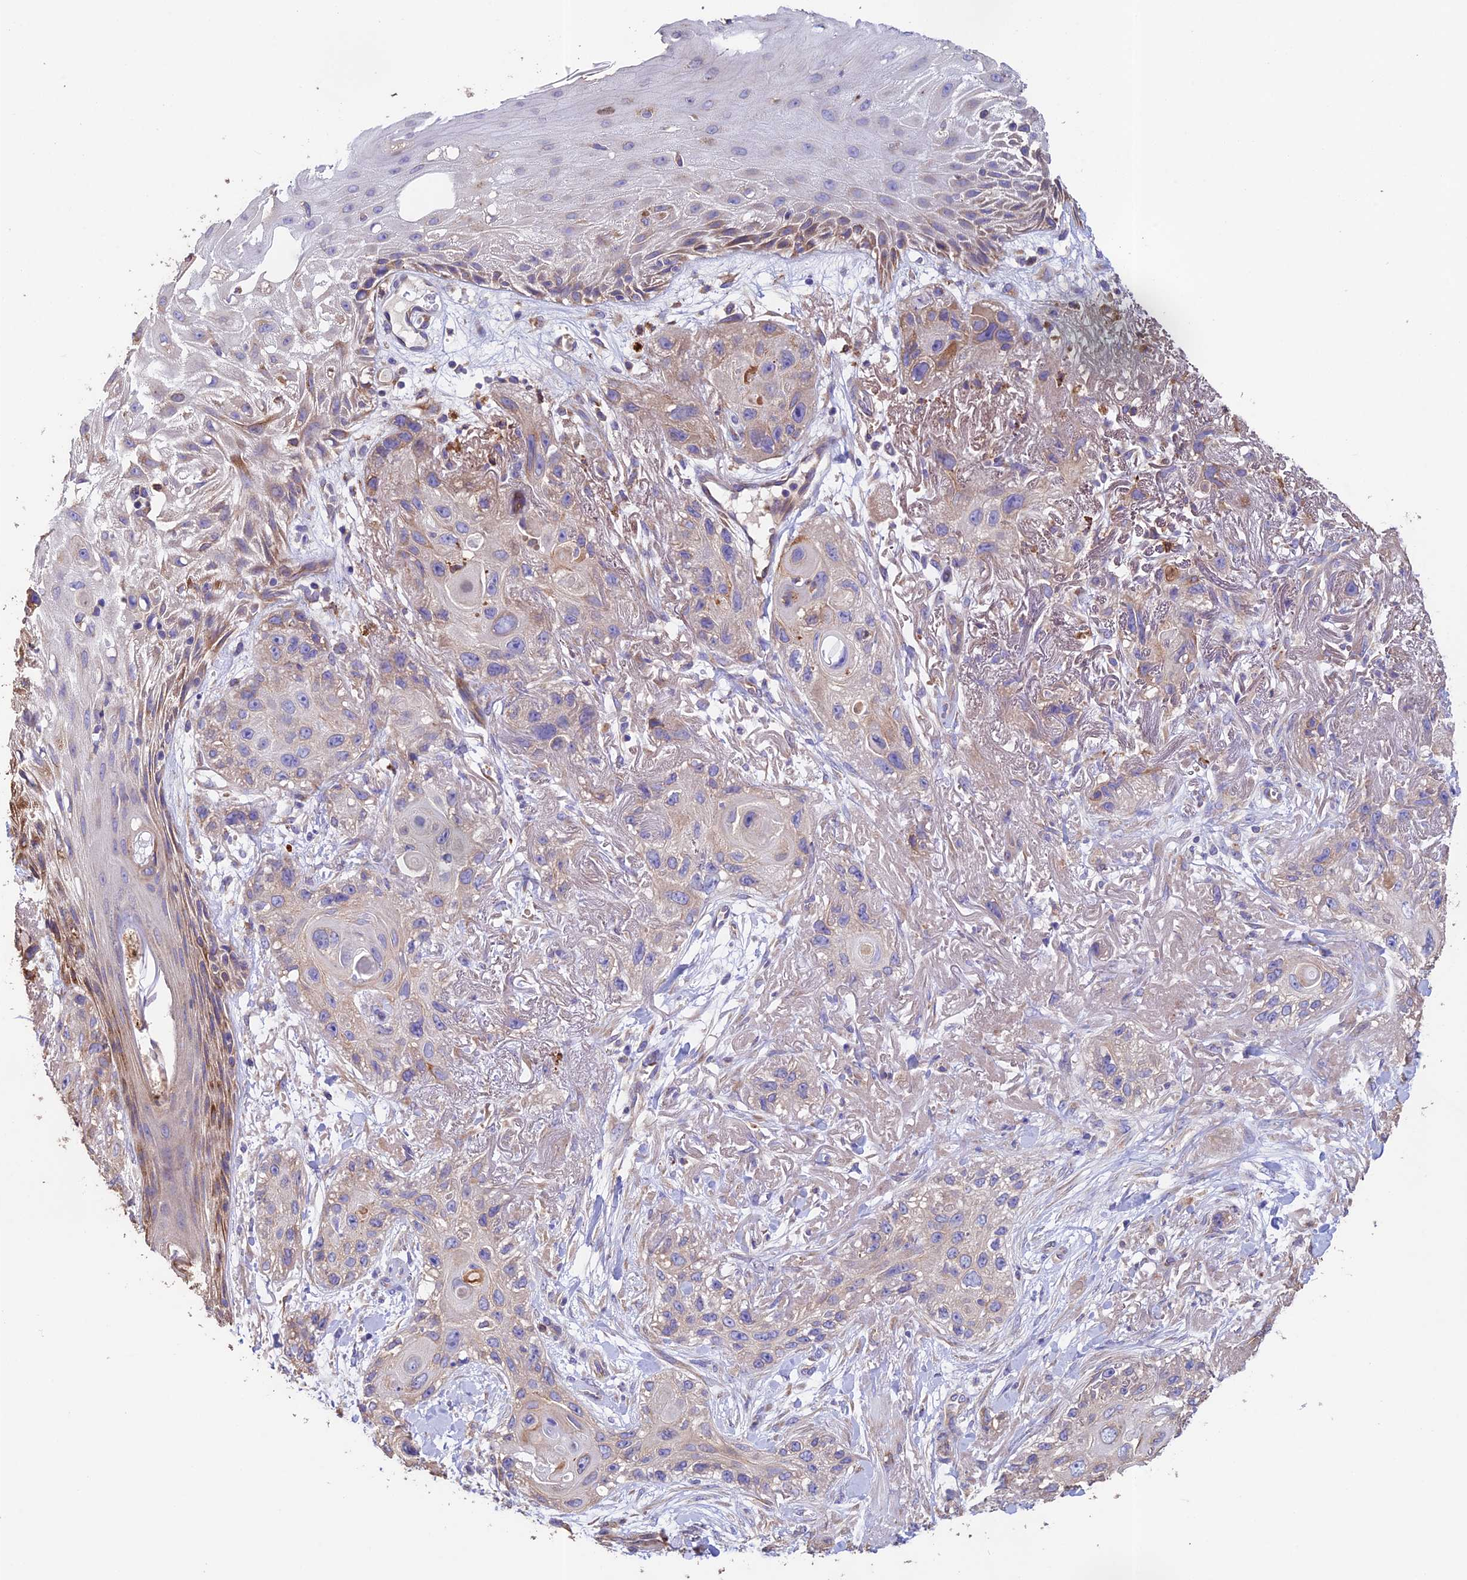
{"staining": {"intensity": "weak", "quantity": "<25%", "location": "cytoplasmic/membranous"}, "tissue": "skin cancer", "cell_type": "Tumor cells", "image_type": "cancer", "snomed": [{"axis": "morphology", "description": "Normal tissue, NOS"}, {"axis": "morphology", "description": "Squamous cell carcinoma, NOS"}, {"axis": "topography", "description": "Skin"}], "caption": "A high-resolution image shows immunohistochemistry staining of skin squamous cell carcinoma, which shows no significant expression in tumor cells. (Brightfield microscopy of DAB (3,3'-diaminobenzidine) IHC at high magnification).", "gene": "EMC3", "patient": {"sex": "male", "age": 72}}